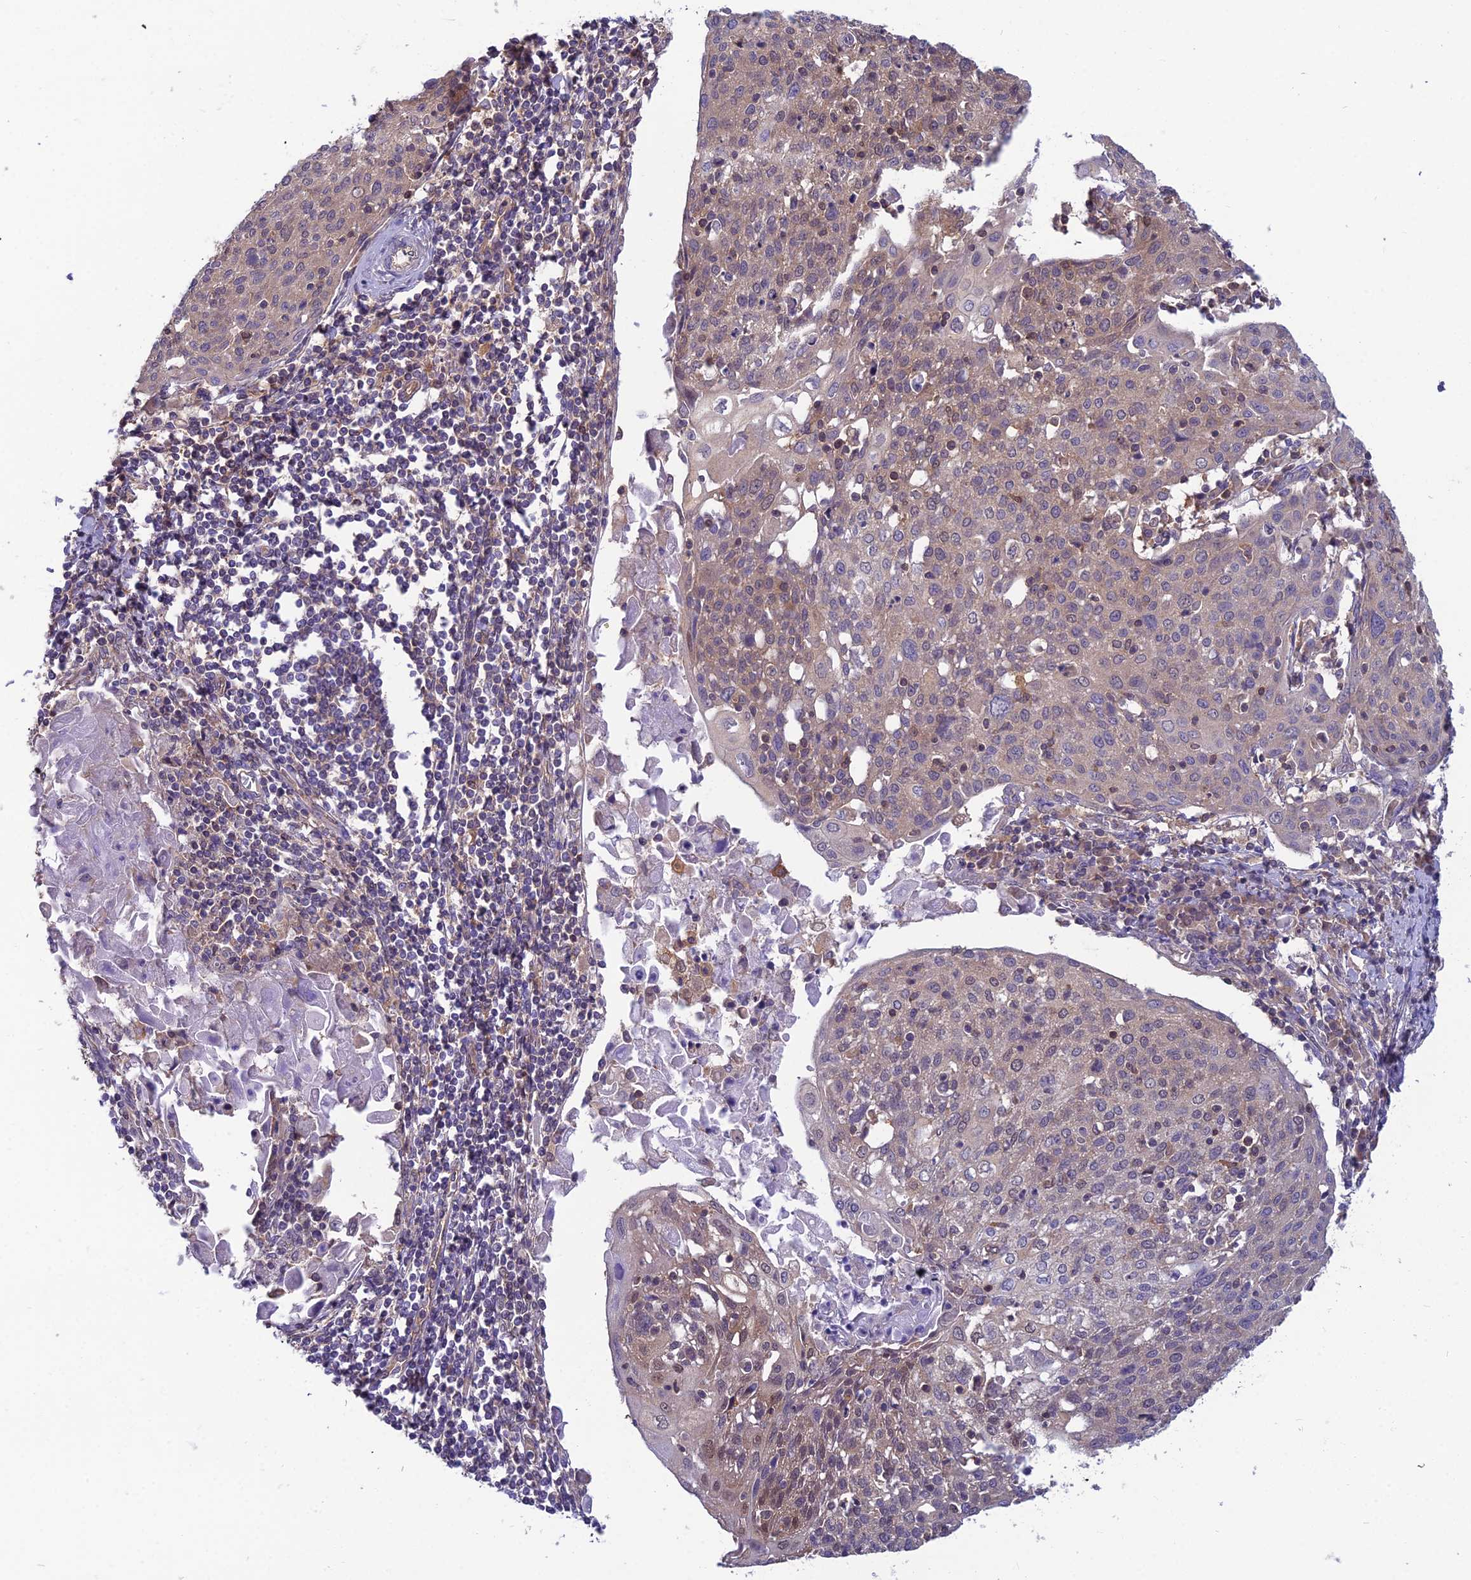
{"staining": {"intensity": "weak", "quantity": "25%-75%", "location": "cytoplasmic/membranous"}, "tissue": "cervical cancer", "cell_type": "Tumor cells", "image_type": "cancer", "snomed": [{"axis": "morphology", "description": "Squamous cell carcinoma, NOS"}, {"axis": "topography", "description": "Cervix"}], "caption": "Protein staining exhibits weak cytoplasmic/membranous expression in about 25%-75% of tumor cells in cervical squamous cell carcinoma.", "gene": "MVD", "patient": {"sex": "female", "age": 67}}